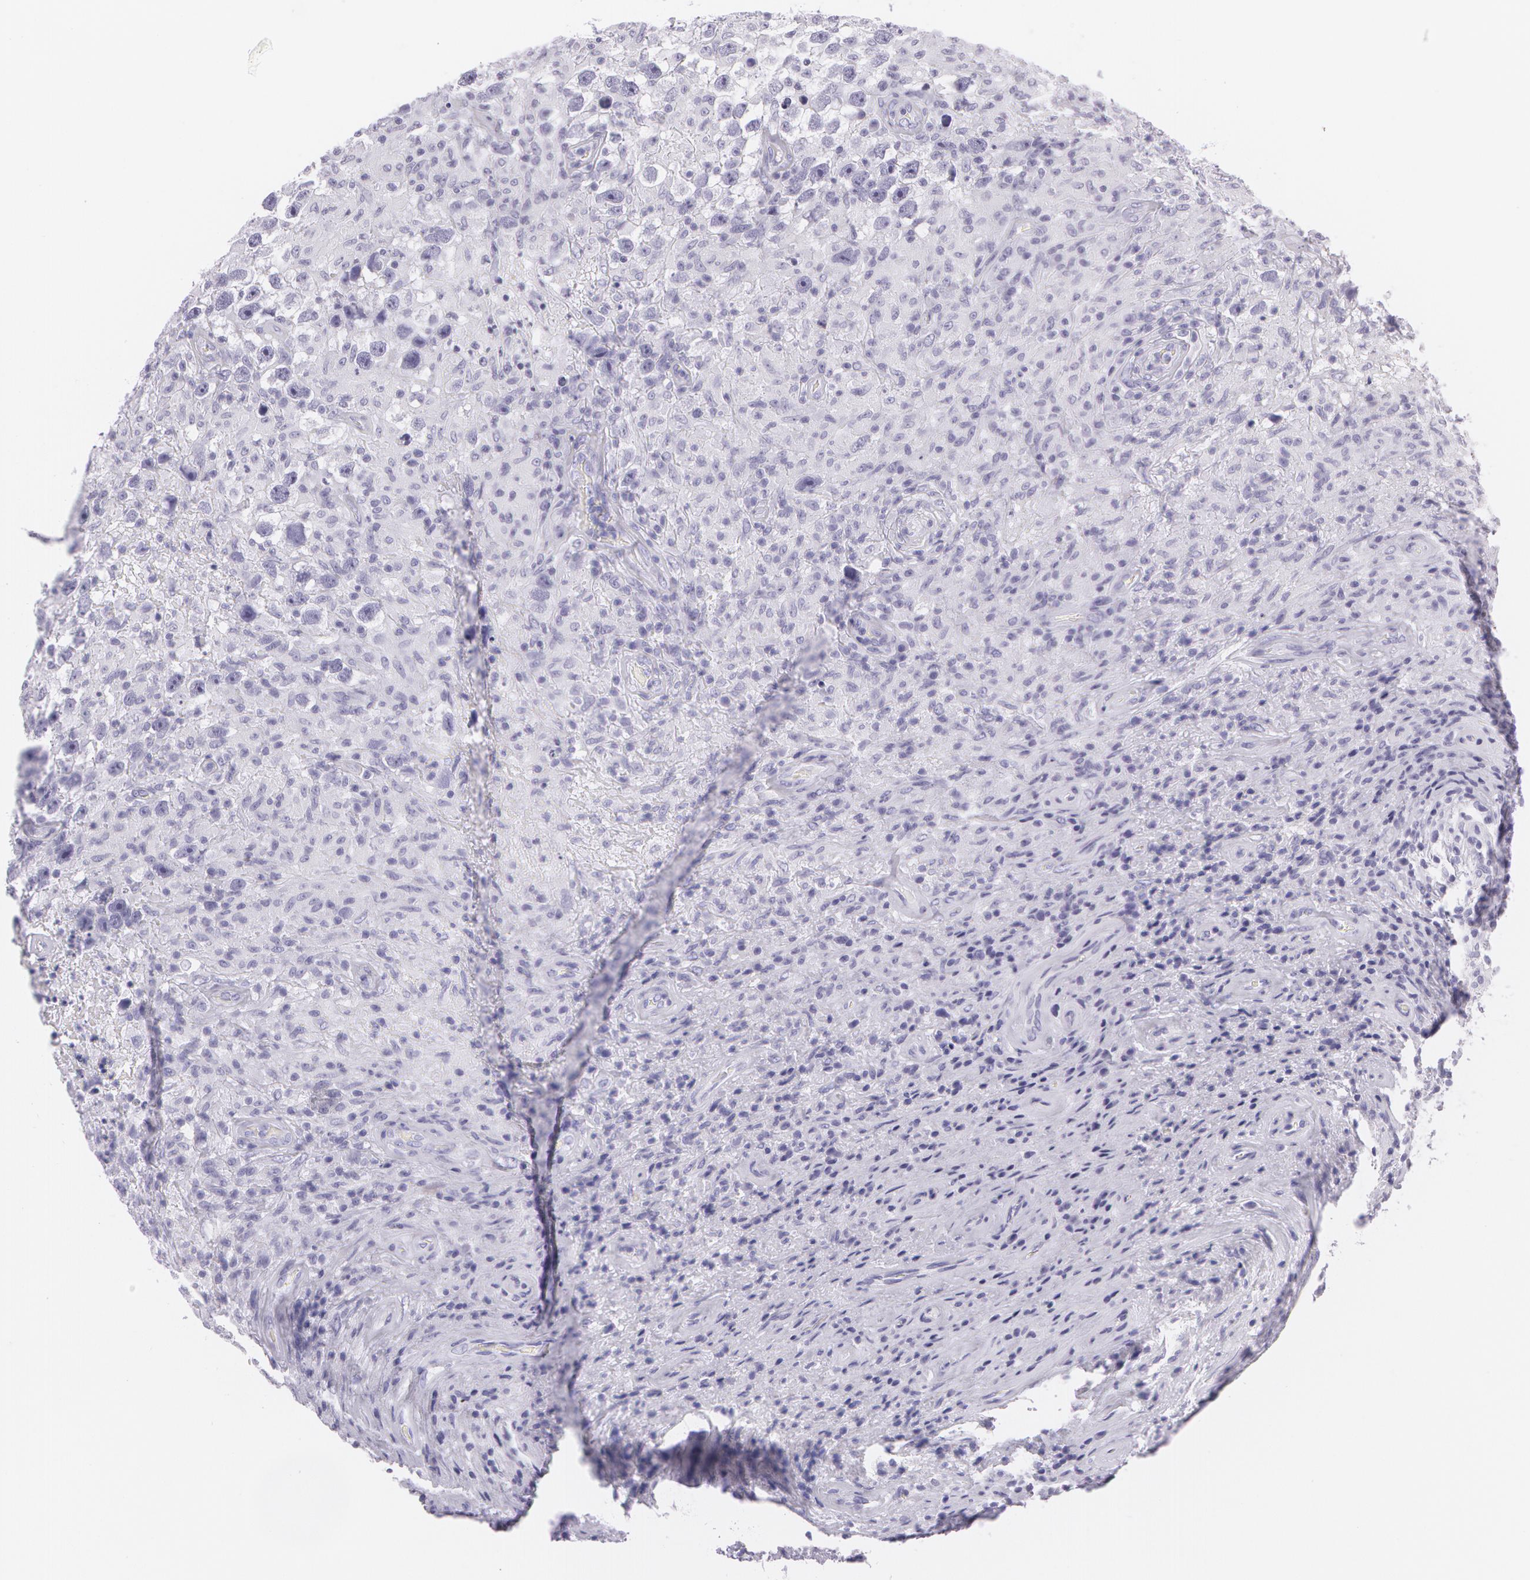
{"staining": {"intensity": "negative", "quantity": "none", "location": "none"}, "tissue": "testis cancer", "cell_type": "Tumor cells", "image_type": "cancer", "snomed": [{"axis": "morphology", "description": "Seminoma, NOS"}, {"axis": "topography", "description": "Testis"}], "caption": "This is an immunohistochemistry photomicrograph of human testis cancer. There is no staining in tumor cells.", "gene": "SNCG", "patient": {"sex": "male", "age": 34}}